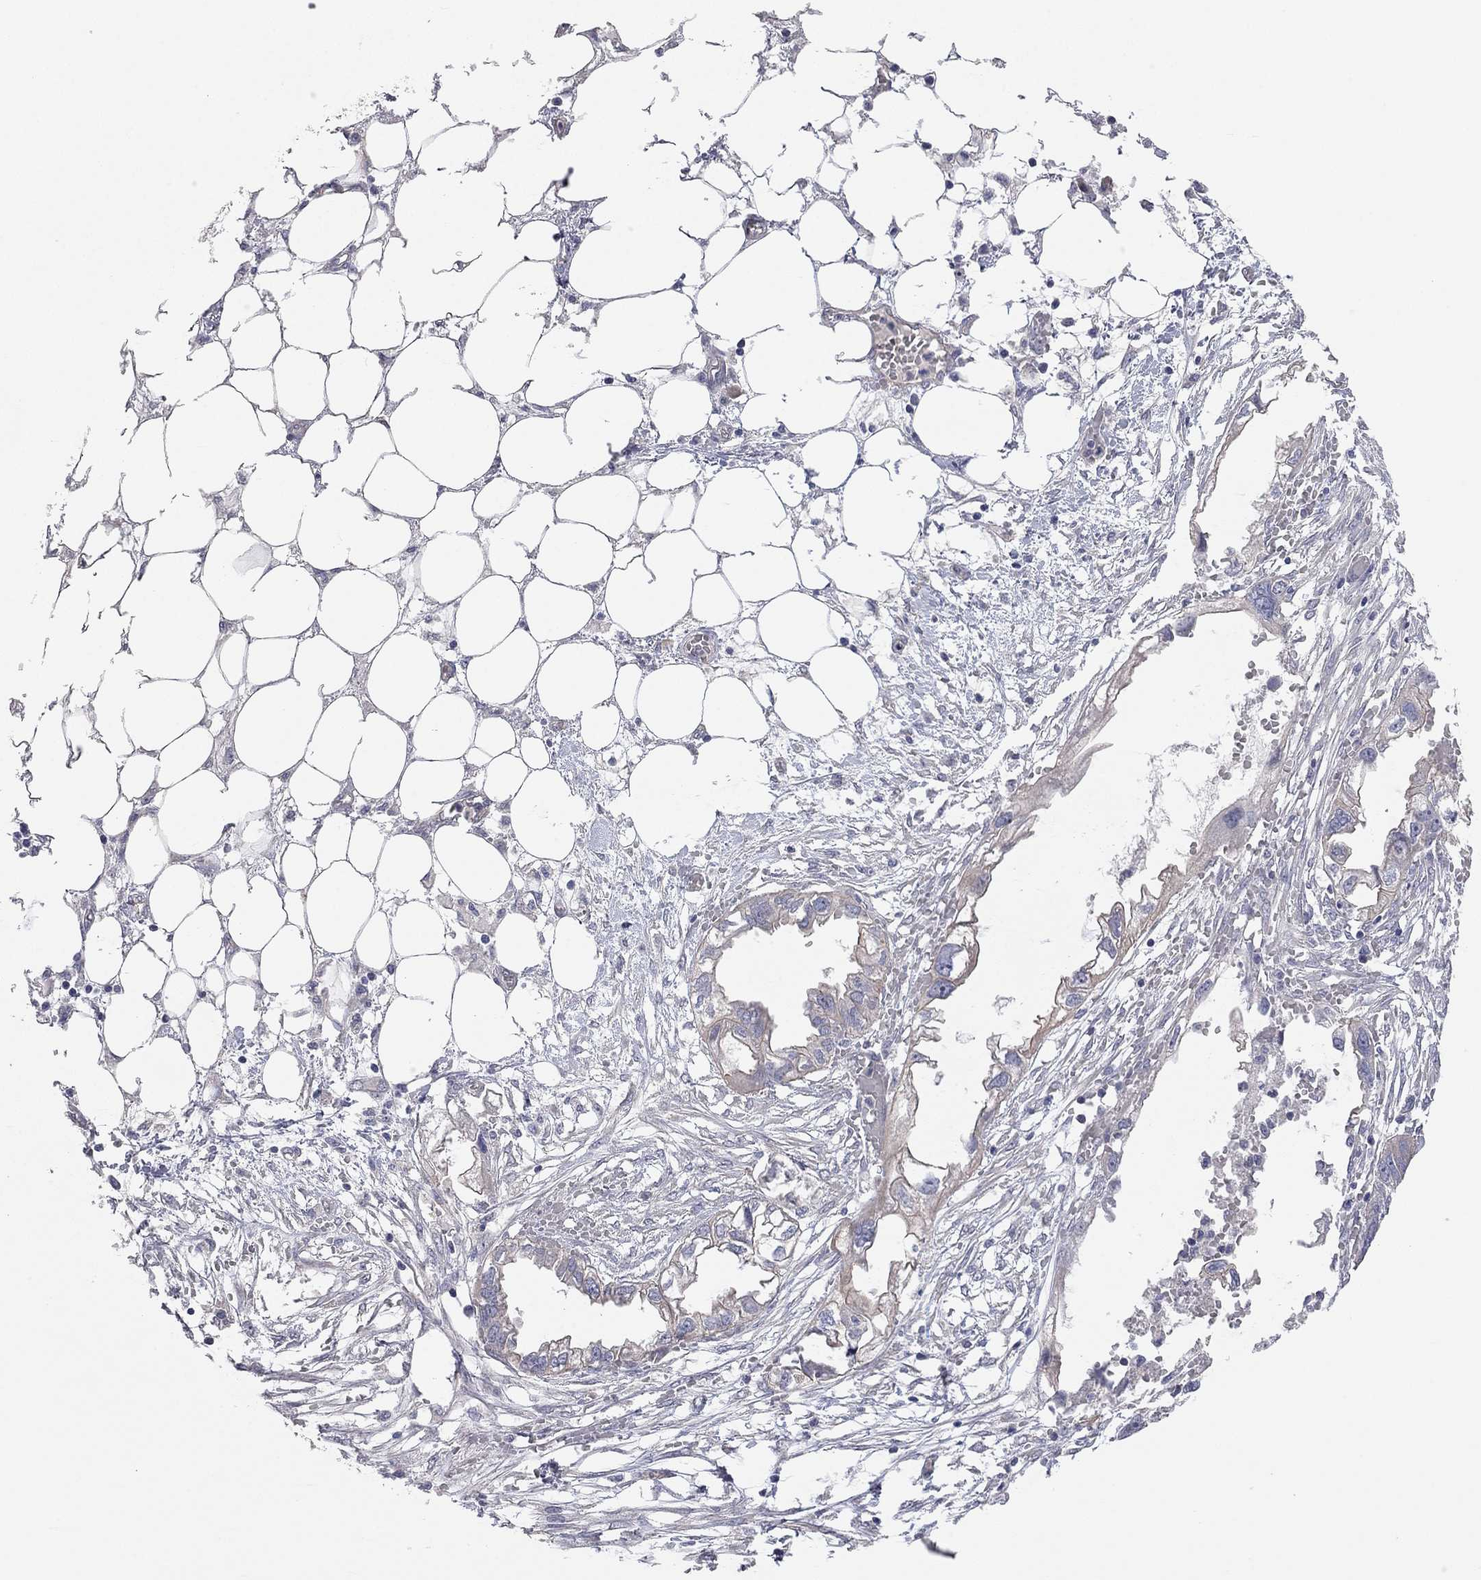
{"staining": {"intensity": "moderate", "quantity": "<25%", "location": "cytoplasmic/membranous"}, "tissue": "endometrial cancer", "cell_type": "Tumor cells", "image_type": "cancer", "snomed": [{"axis": "morphology", "description": "Adenocarcinoma, NOS"}, {"axis": "morphology", "description": "Adenocarcinoma, metastatic, NOS"}, {"axis": "topography", "description": "Adipose tissue"}, {"axis": "topography", "description": "Endometrium"}], "caption": "Brown immunohistochemical staining in human endometrial cancer shows moderate cytoplasmic/membranous positivity in about <25% of tumor cells.", "gene": "KCNB1", "patient": {"sex": "female", "age": 67}}